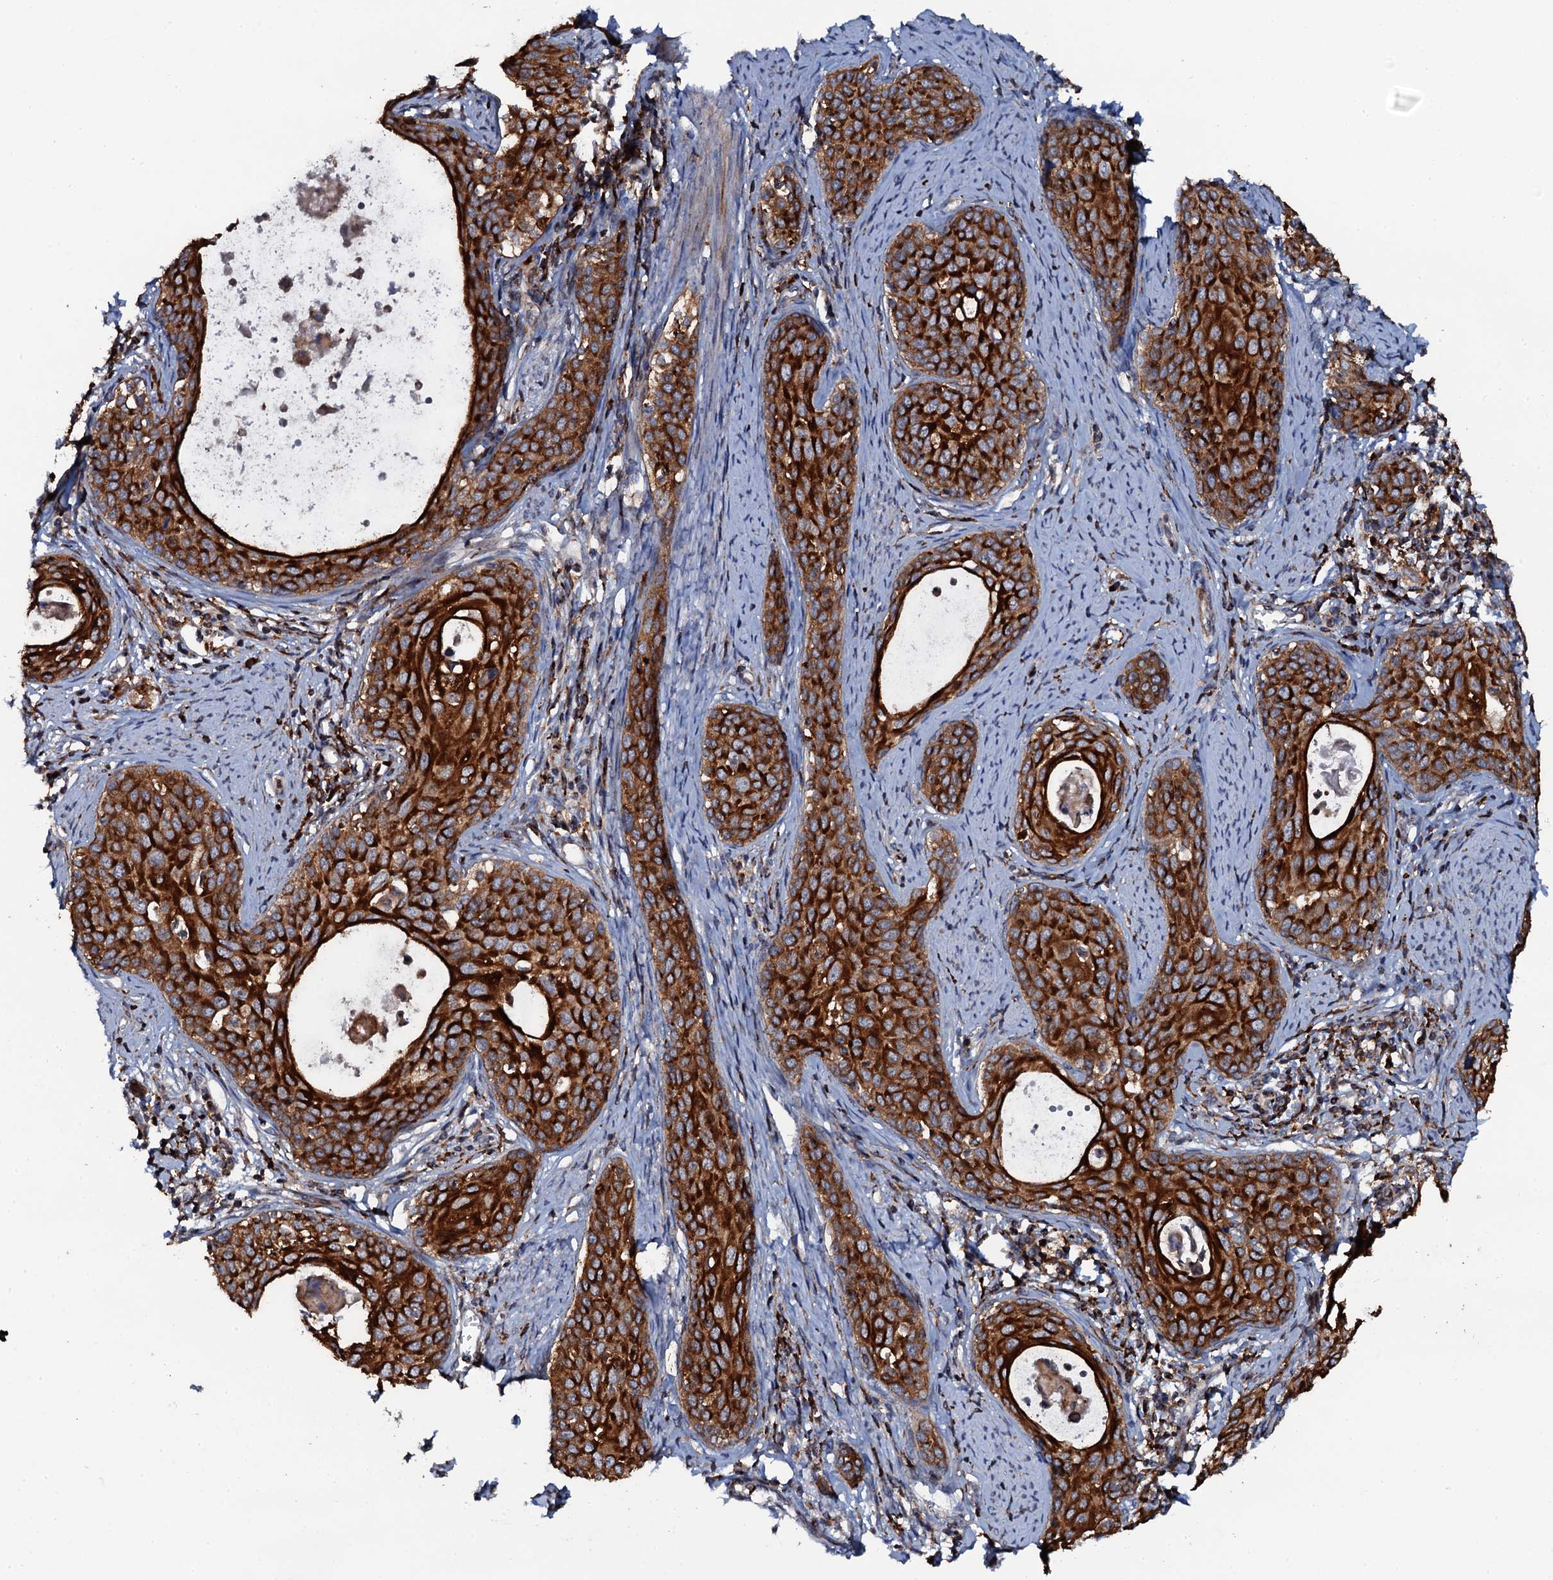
{"staining": {"intensity": "strong", "quantity": ">75%", "location": "cytoplasmic/membranous"}, "tissue": "cervical cancer", "cell_type": "Tumor cells", "image_type": "cancer", "snomed": [{"axis": "morphology", "description": "Squamous cell carcinoma, NOS"}, {"axis": "topography", "description": "Cervix"}], "caption": "Cervical cancer stained with DAB (3,3'-diaminobenzidine) immunohistochemistry (IHC) demonstrates high levels of strong cytoplasmic/membranous staining in about >75% of tumor cells. Immunohistochemistry (ihc) stains the protein in brown and the nuclei are stained blue.", "gene": "VAMP8", "patient": {"sex": "female", "age": 52}}